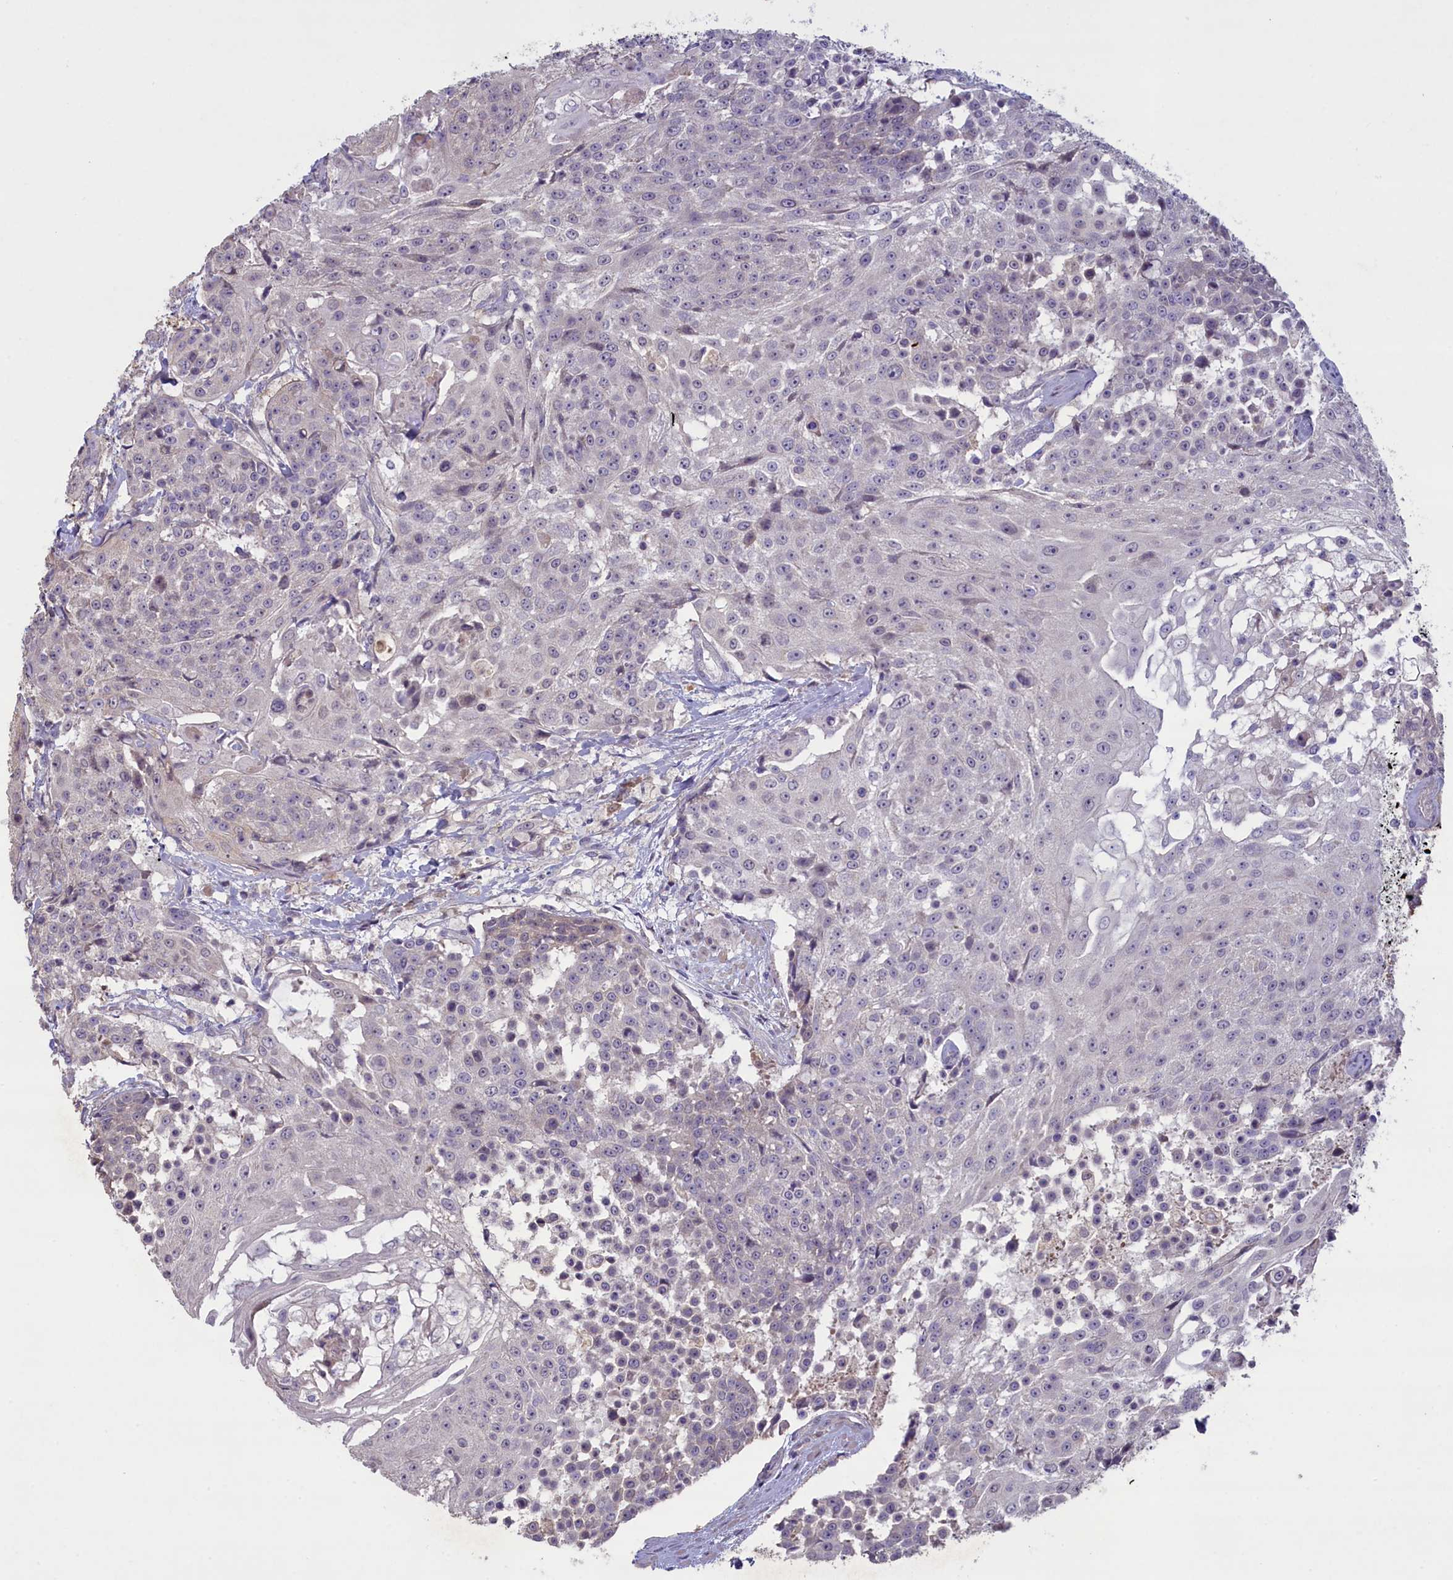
{"staining": {"intensity": "negative", "quantity": "none", "location": "none"}, "tissue": "urothelial cancer", "cell_type": "Tumor cells", "image_type": "cancer", "snomed": [{"axis": "morphology", "description": "Urothelial carcinoma, High grade"}, {"axis": "topography", "description": "Urinary bladder"}], "caption": "Urothelial cancer was stained to show a protein in brown. There is no significant expression in tumor cells.", "gene": "ATF7IP2", "patient": {"sex": "female", "age": 63}}